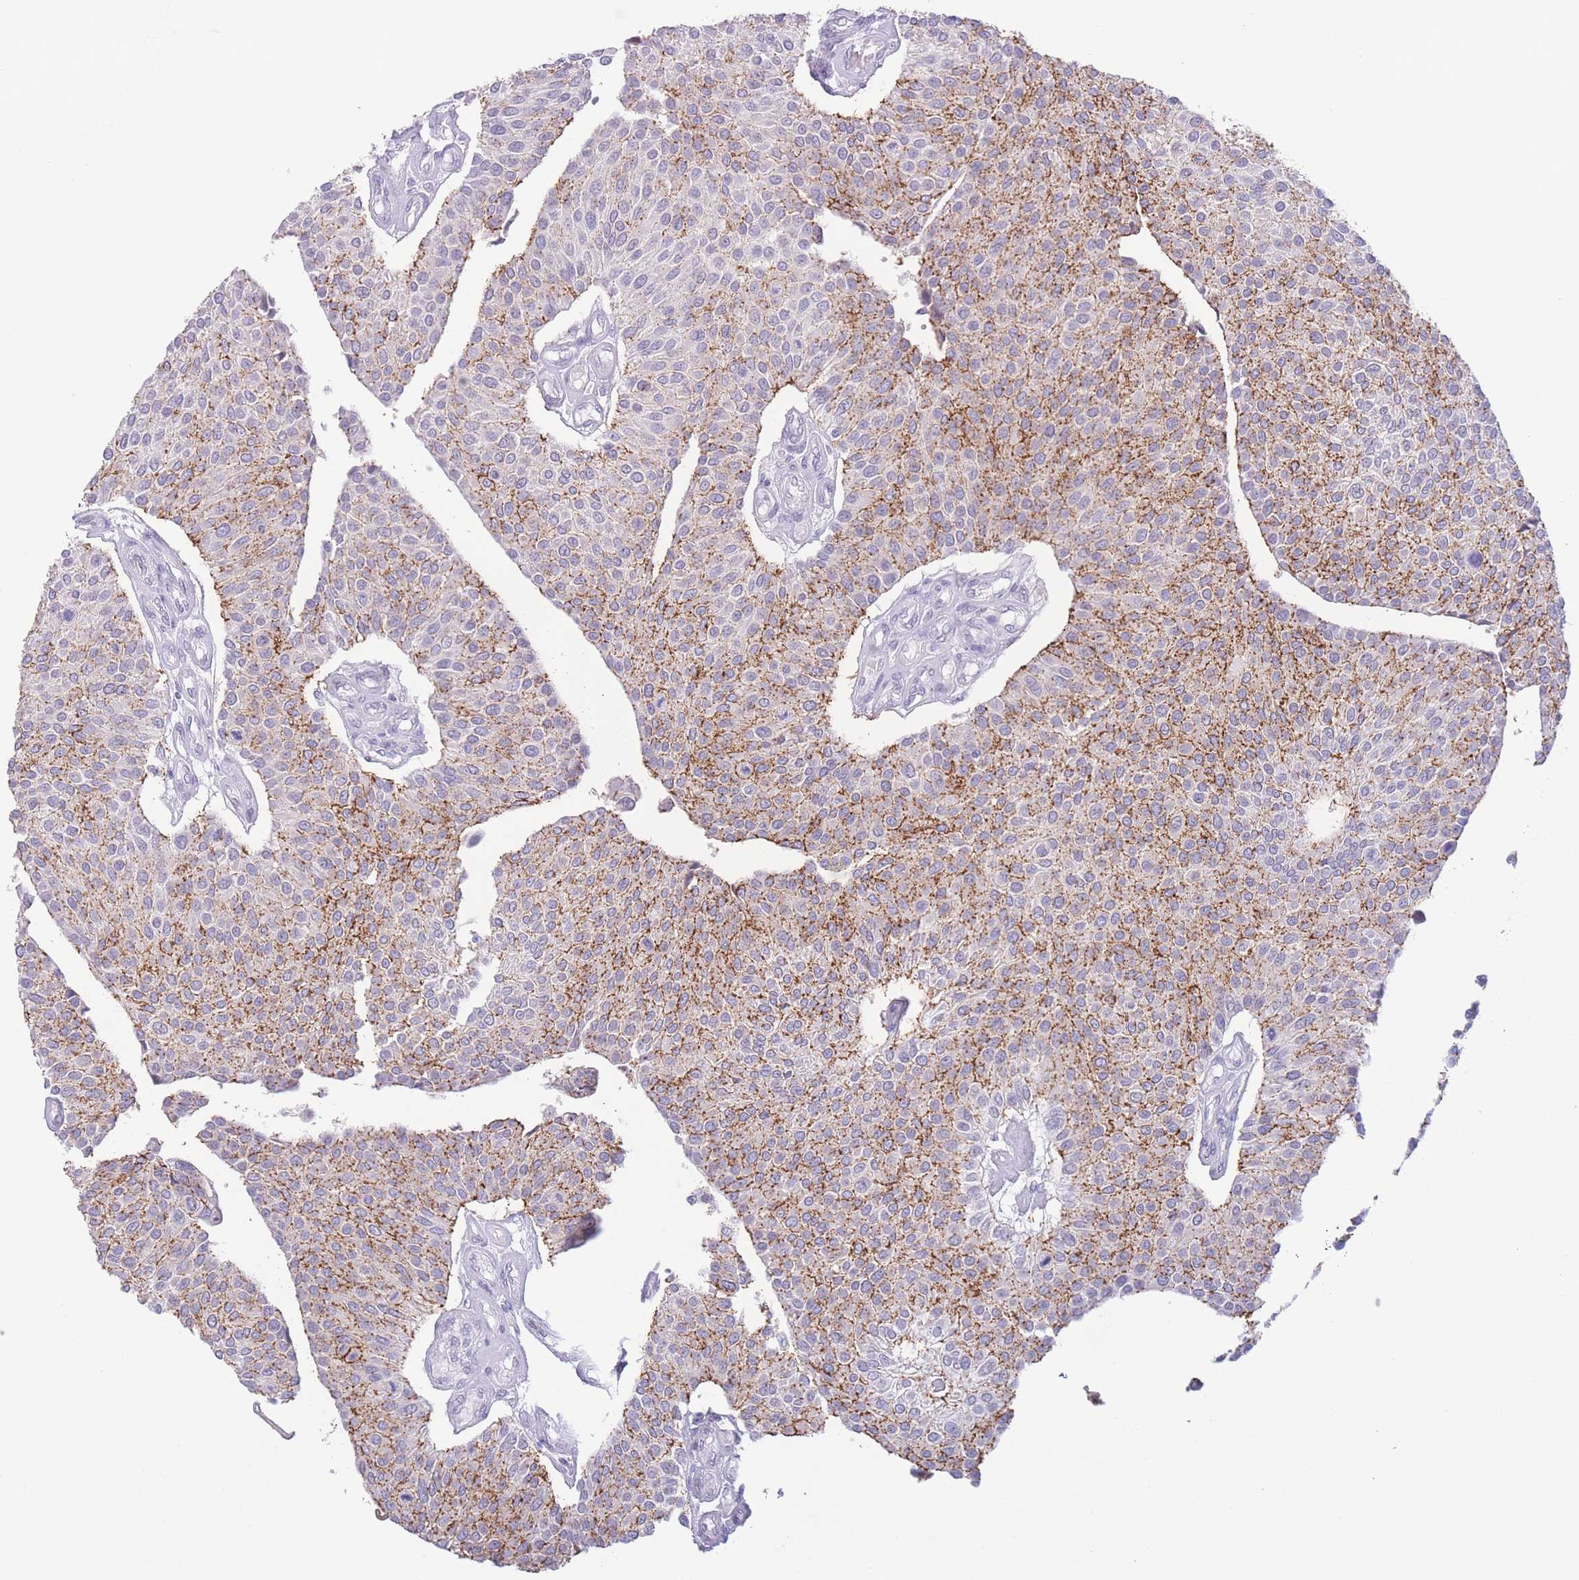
{"staining": {"intensity": "strong", "quantity": "25%-75%", "location": "cytoplasmic/membranous"}, "tissue": "urothelial cancer", "cell_type": "Tumor cells", "image_type": "cancer", "snomed": [{"axis": "morphology", "description": "Urothelial carcinoma, NOS"}, {"axis": "topography", "description": "Urinary bladder"}], "caption": "Urothelial cancer stained with a protein marker displays strong staining in tumor cells.", "gene": "LCLAT1", "patient": {"sex": "male", "age": 55}}